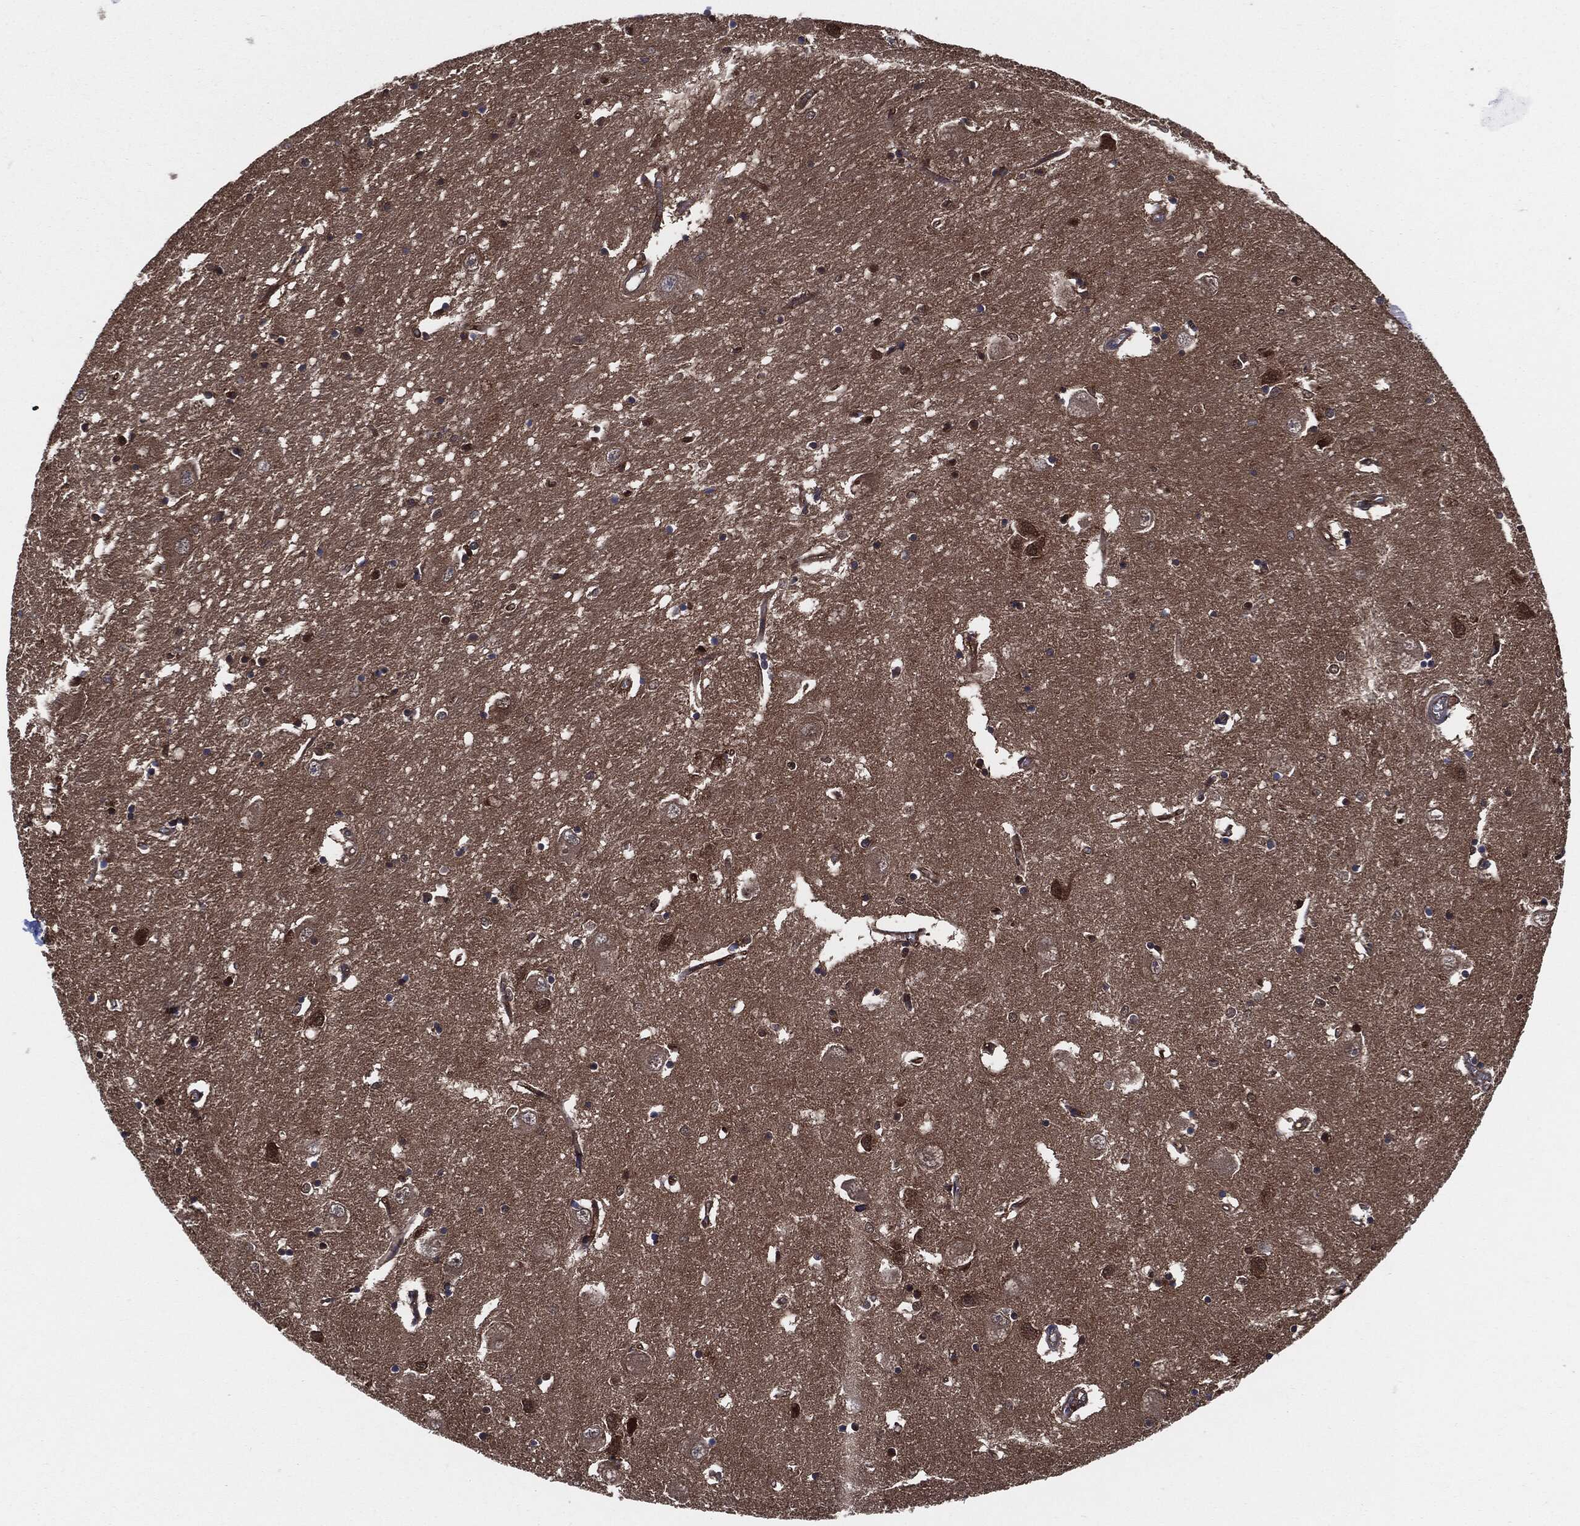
{"staining": {"intensity": "moderate", "quantity": "<25%", "location": "cytoplasmic/membranous"}, "tissue": "caudate", "cell_type": "Glial cells", "image_type": "normal", "snomed": [{"axis": "morphology", "description": "Normal tissue, NOS"}, {"axis": "topography", "description": "Lateral ventricle wall"}], "caption": "This micrograph demonstrates immunohistochemistry (IHC) staining of benign caudate, with low moderate cytoplasmic/membranous positivity in approximately <25% of glial cells.", "gene": "XPNPEP1", "patient": {"sex": "male", "age": 54}}